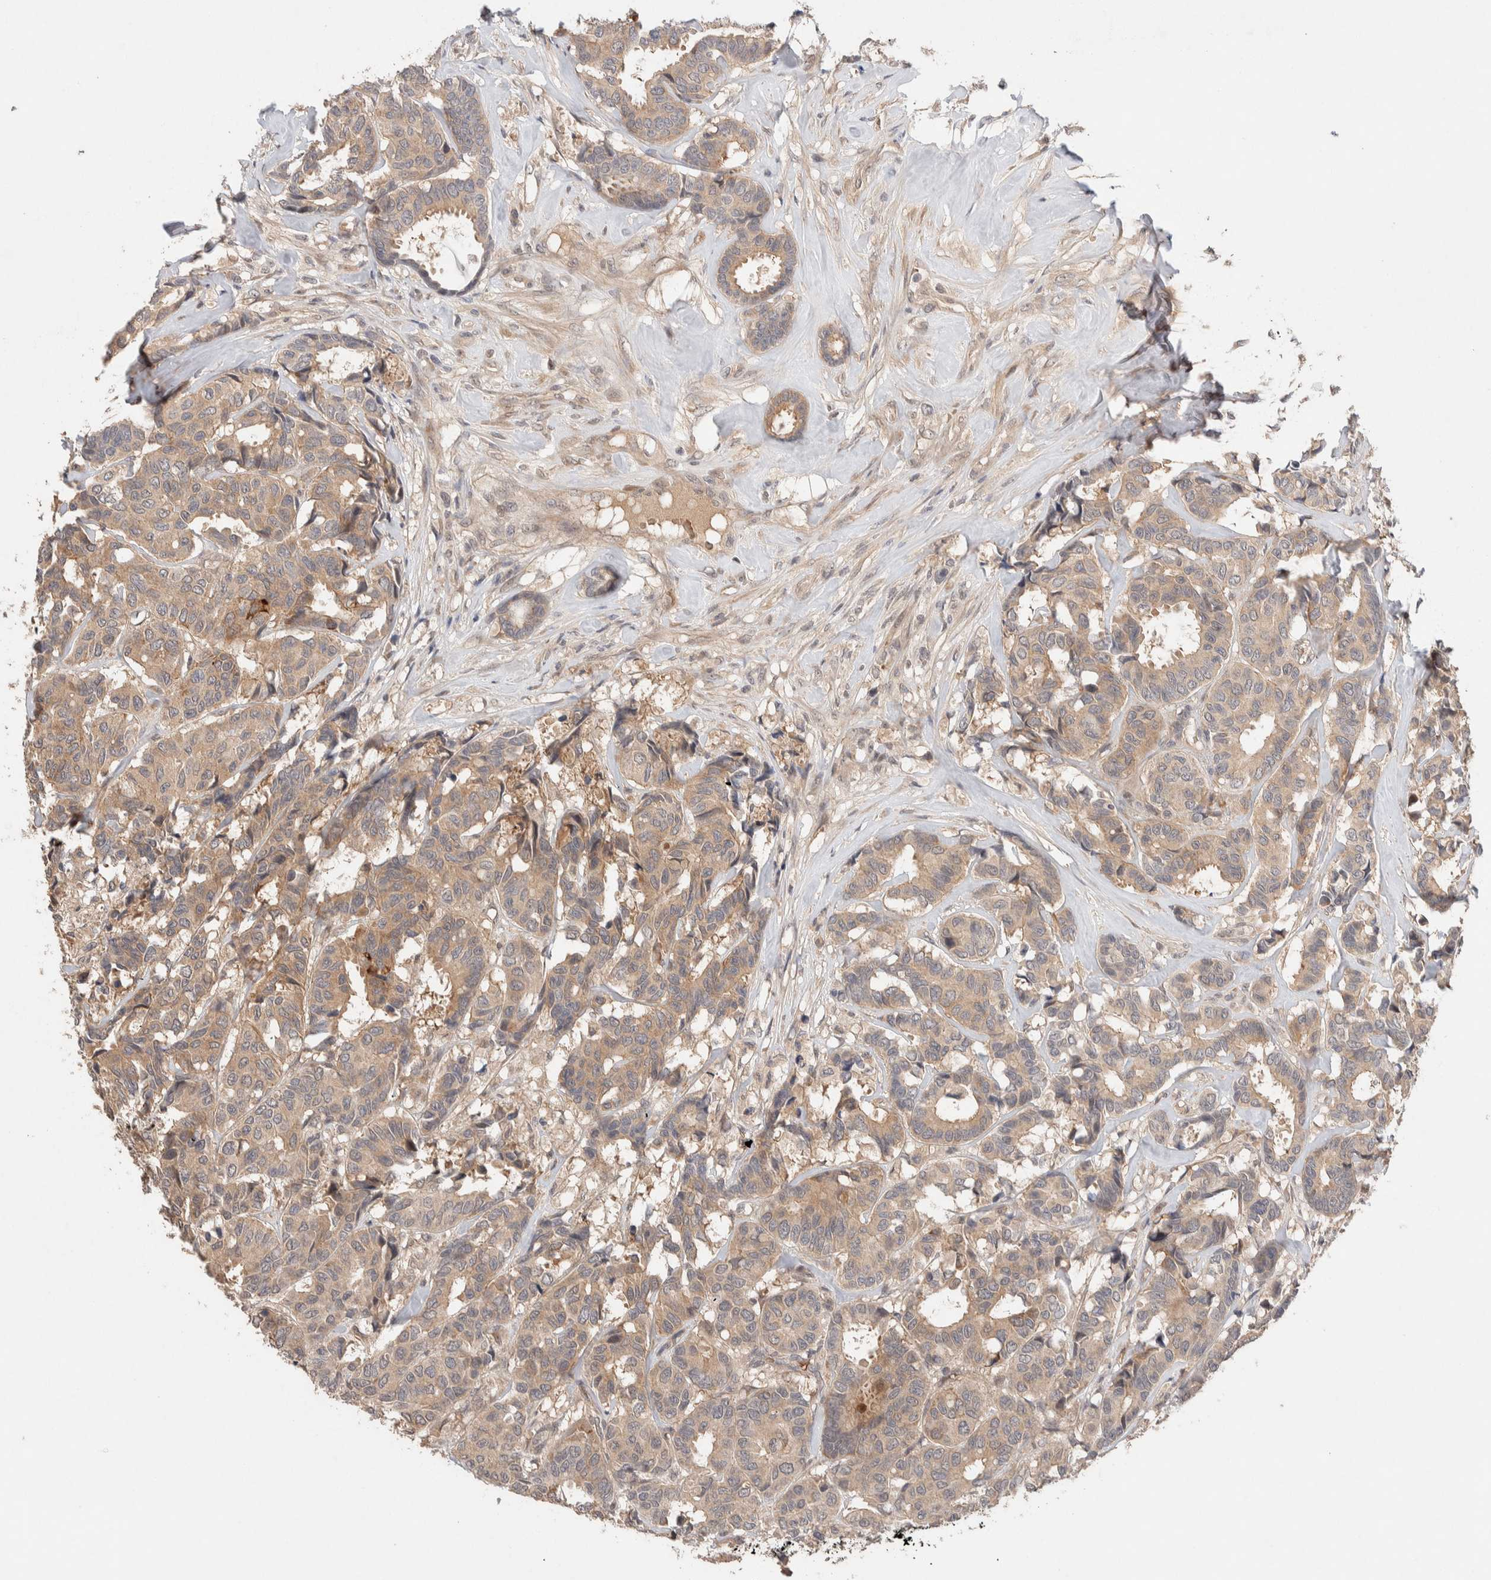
{"staining": {"intensity": "weak", "quantity": ">75%", "location": "cytoplasmic/membranous"}, "tissue": "breast cancer", "cell_type": "Tumor cells", "image_type": "cancer", "snomed": [{"axis": "morphology", "description": "Duct carcinoma"}, {"axis": "topography", "description": "Breast"}], "caption": "Immunohistochemical staining of human breast infiltrating ductal carcinoma displays low levels of weak cytoplasmic/membranous protein staining in approximately >75% of tumor cells.", "gene": "CASK", "patient": {"sex": "female", "age": 87}}